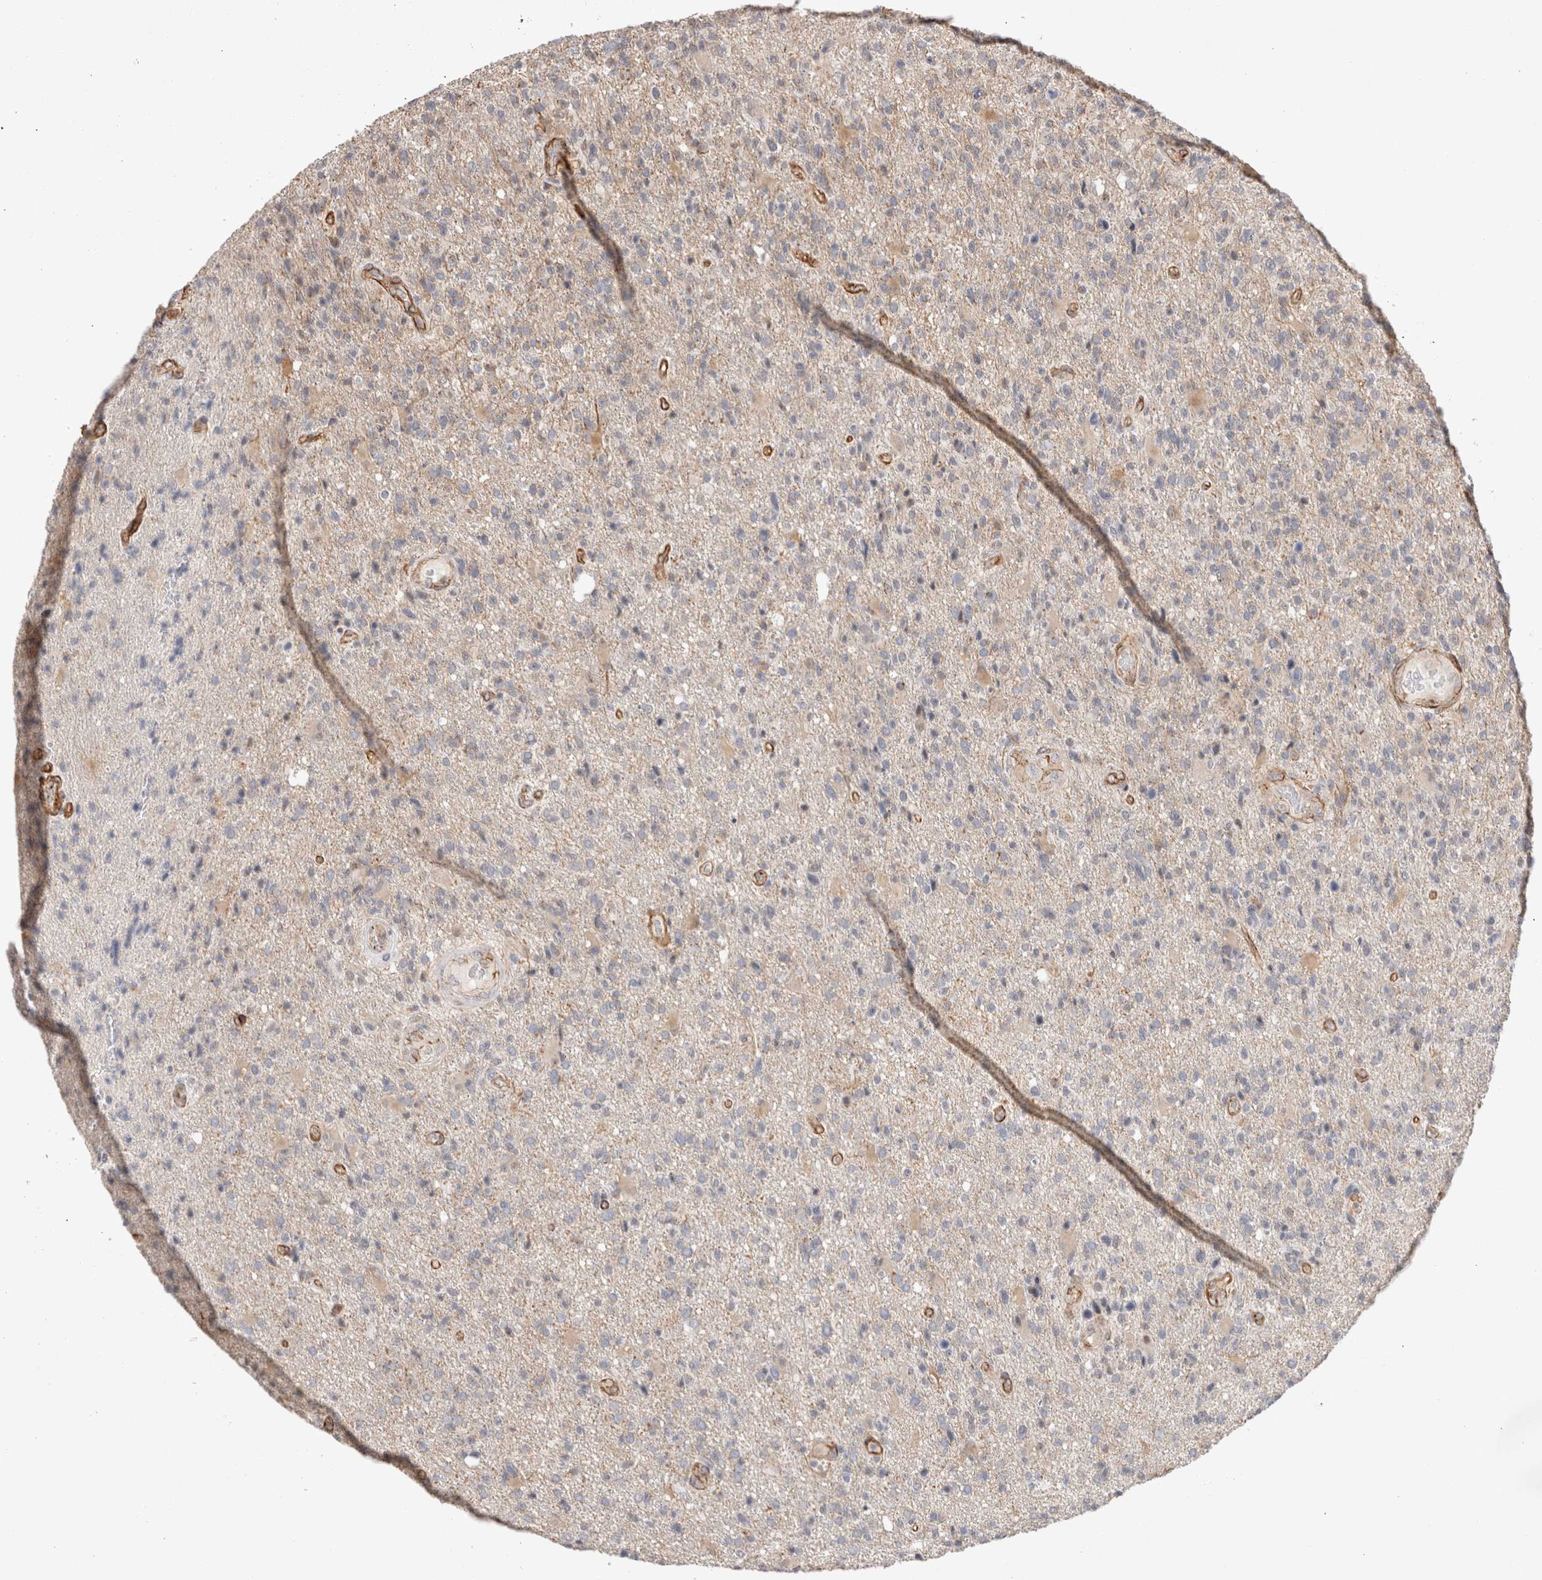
{"staining": {"intensity": "weak", "quantity": "<25%", "location": "cytoplasmic/membranous"}, "tissue": "glioma", "cell_type": "Tumor cells", "image_type": "cancer", "snomed": [{"axis": "morphology", "description": "Glioma, malignant, High grade"}, {"axis": "topography", "description": "Brain"}], "caption": "This is an IHC photomicrograph of human glioma. There is no staining in tumor cells.", "gene": "CAAP1", "patient": {"sex": "male", "age": 72}}